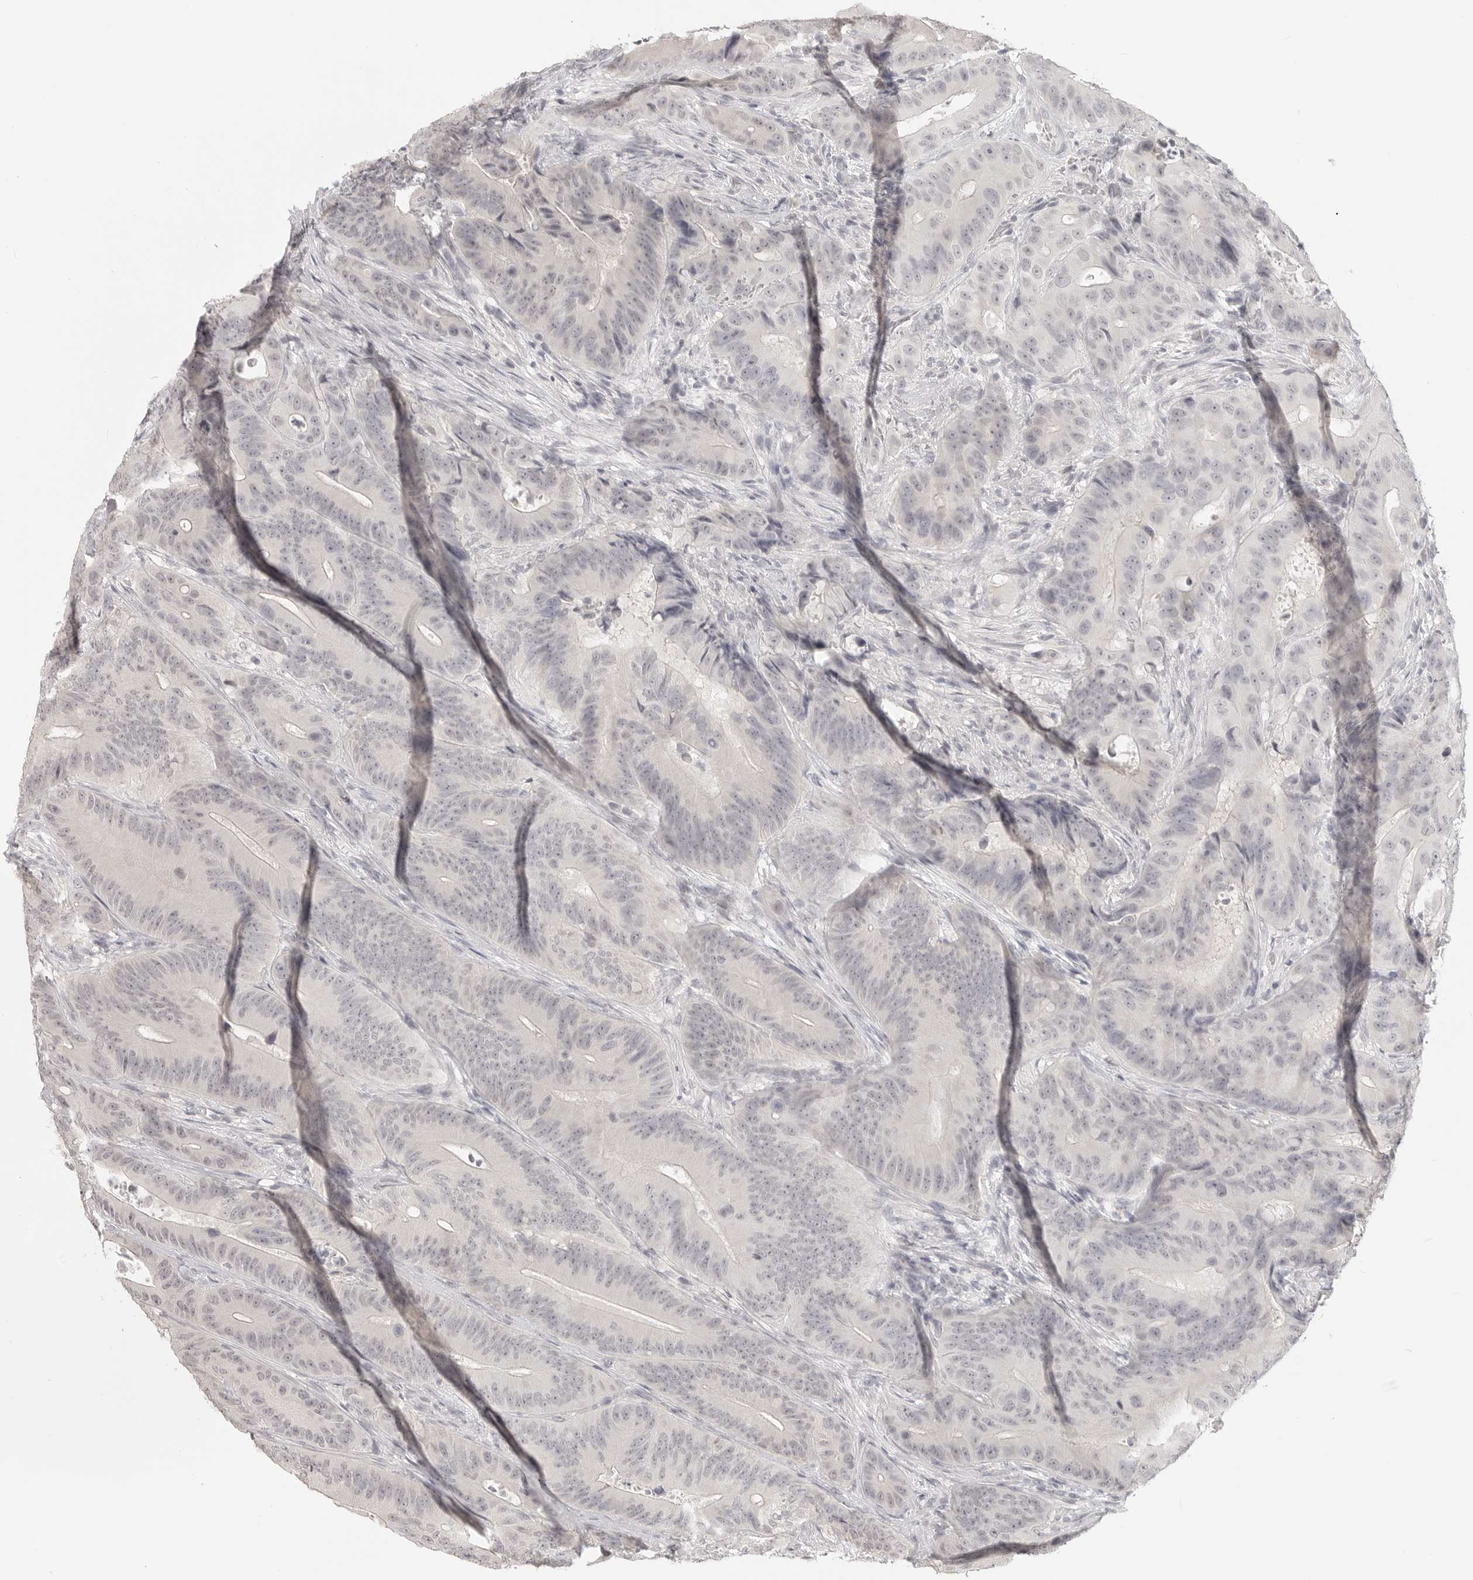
{"staining": {"intensity": "negative", "quantity": "none", "location": "none"}, "tissue": "colorectal cancer", "cell_type": "Tumor cells", "image_type": "cancer", "snomed": [{"axis": "morphology", "description": "Adenocarcinoma, NOS"}, {"axis": "topography", "description": "Colon"}], "caption": "Immunohistochemistry of colorectal adenocarcinoma exhibits no expression in tumor cells.", "gene": "KLK11", "patient": {"sex": "male", "age": 83}}